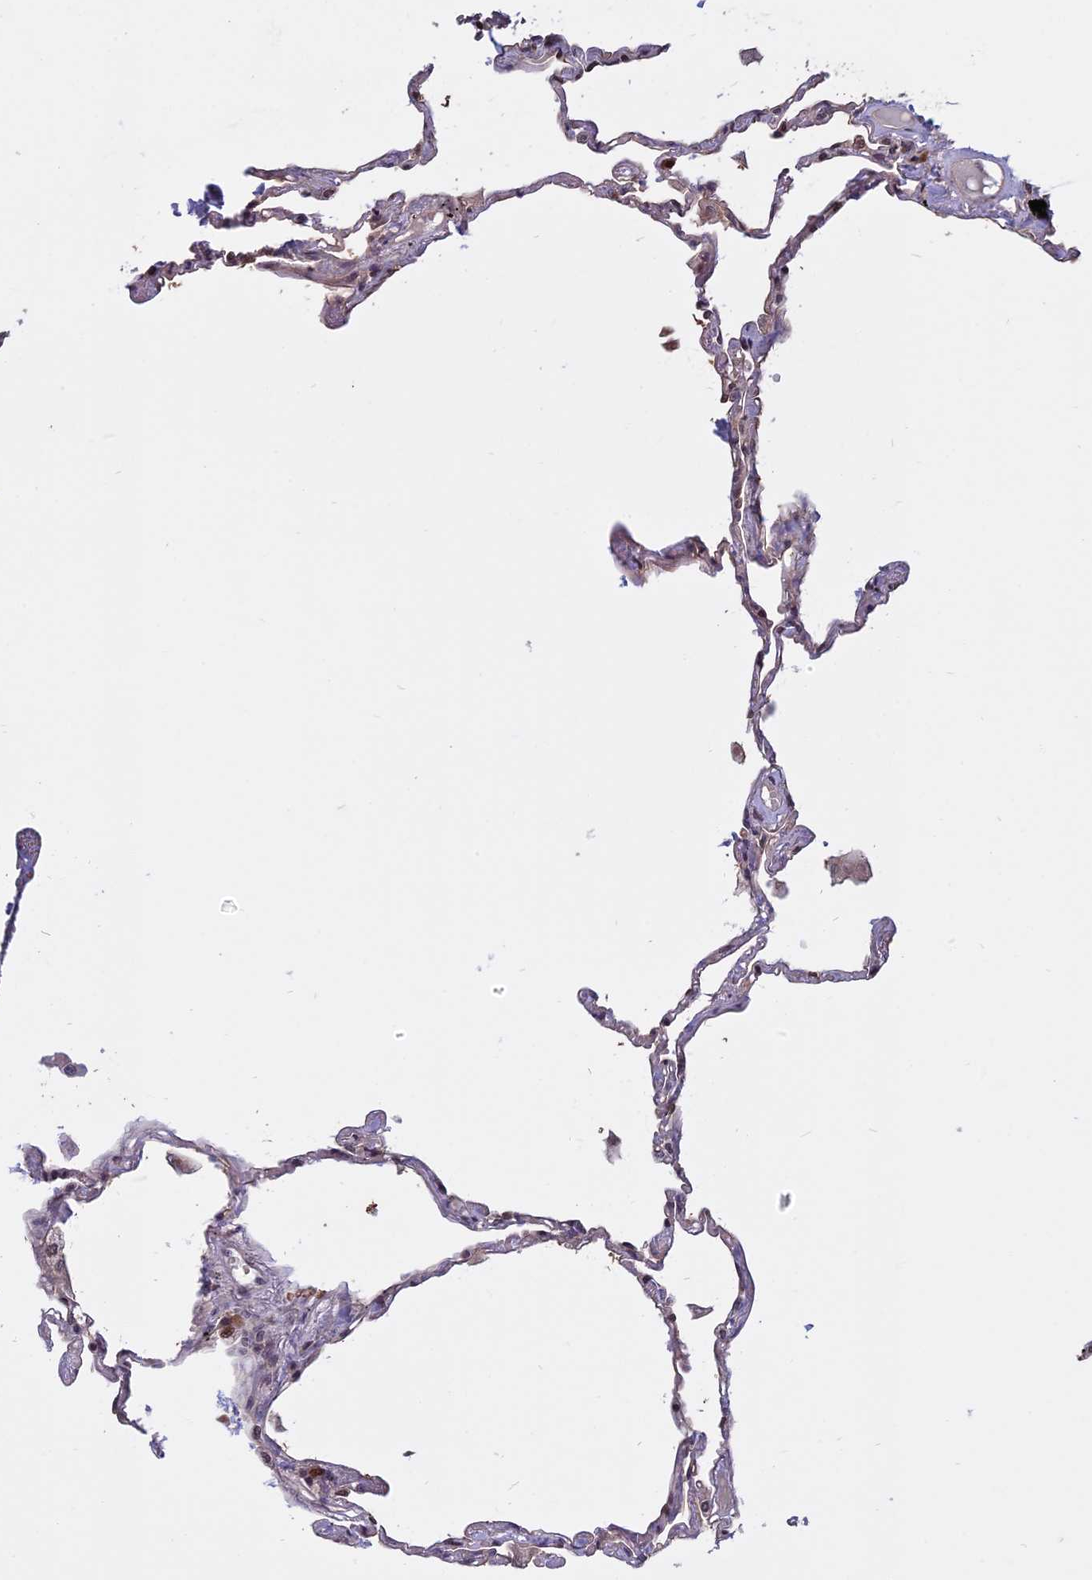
{"staining": {"intensity": "weak", "quantity": "<25%", "location": "cytoplasmic/membranous"}, "tissue": "lung", "cell_type": "Alveolar cells", "image_type": "normal", "snomed": [{"axis": "morphology", "description": "Normal tissue, NOS"}, {"axis": "topography", "description": "Lung"}], "caption": "Immunohistochemistry (IHC) image of benign human lung stained for a protein (brown), which exhibits no positivity in alveolar cells. The staining is performed using DAB (3,3'-diaminobenzidine) brown chromogen with nuclei counter-stained in using hematoxylin.", "gene": "CCDC113", "patient": {"sex": "female", "age": 67}}